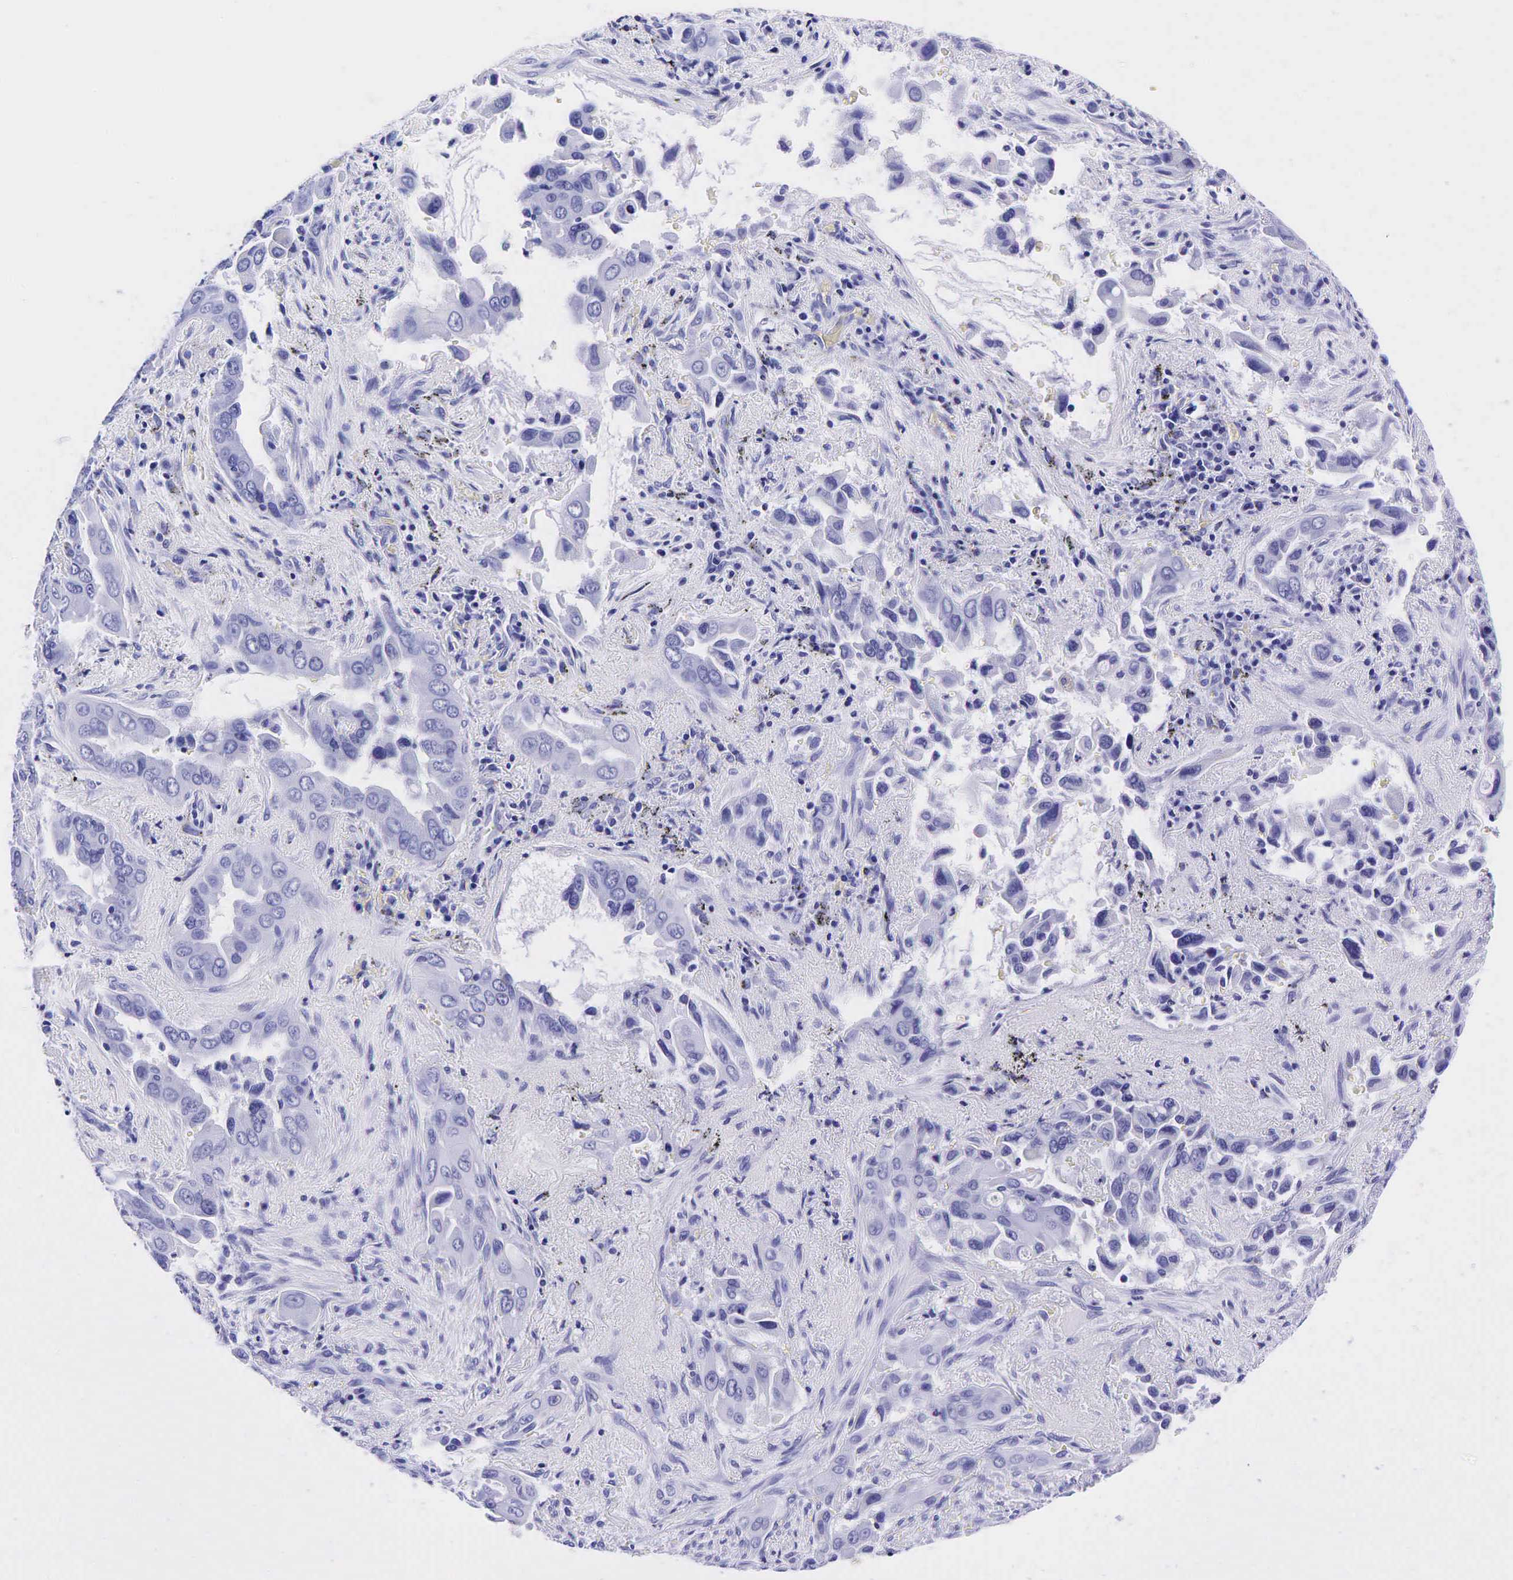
{"staining": {"intensity": "negative", "quantity": "none", "location": "none"}, "tissue": "lung cancer", "cell_type": "Tumor cells", "image_type": "cancer", "snomed": [{"axis": "morphology", "description": "Adenocarcinoma, NOS"}, {"axis": "topography", "description": "Lung"}], "caption": "Tumor cells are negative for protein expression in human adenocarcinoma (lung).", "gene": "GAST", "patient": {"sex": "male", "age": 68}}